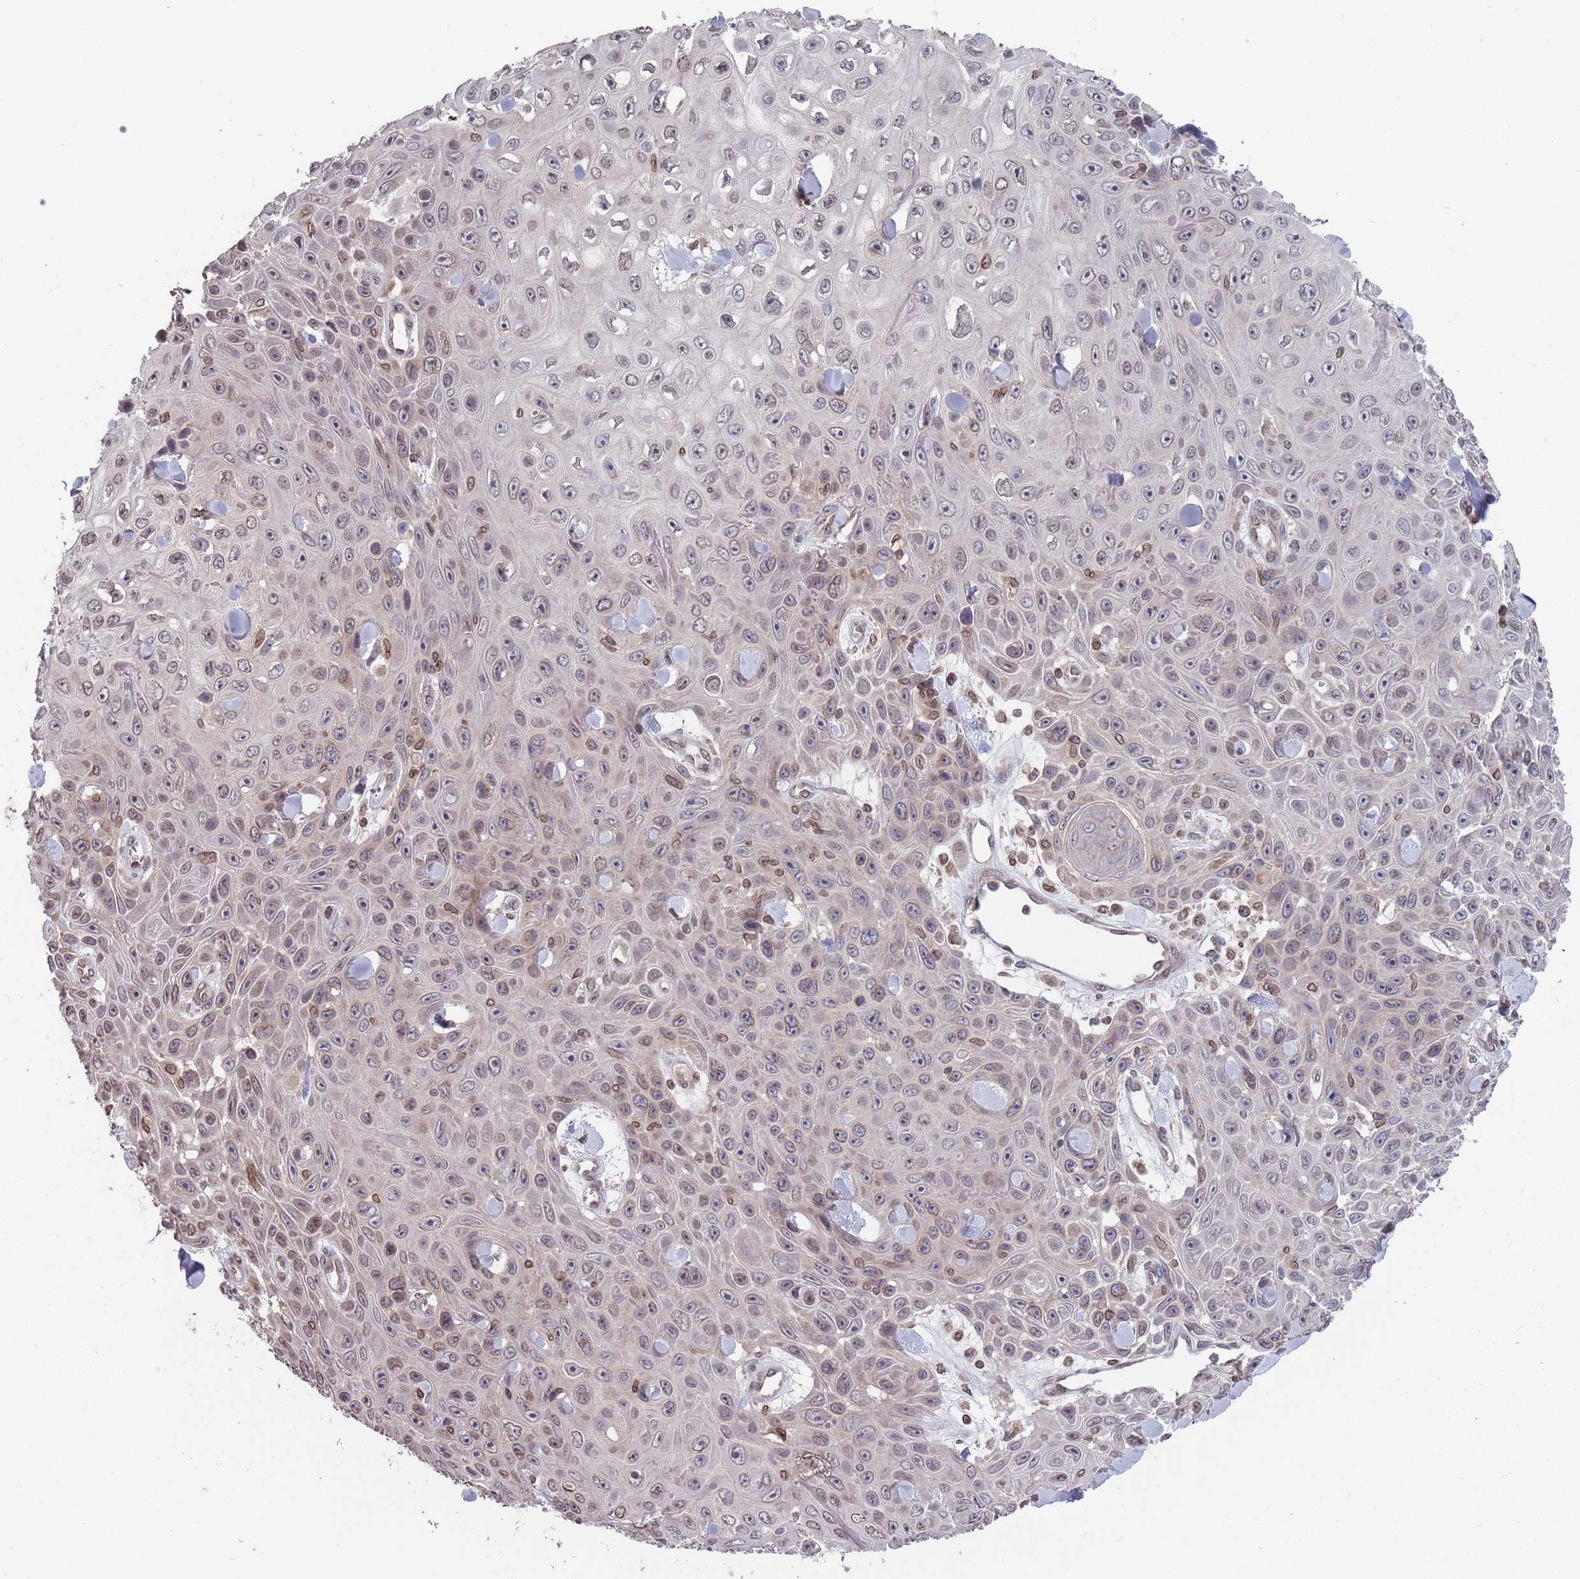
{"staining": {"intensity": "moderate", "quantity": "<25%", "location": "nuclear"}, "tissue": "skin cancer", "cell_type": "Tumor cells", "image_type": "cancer", "snomed": [{"axis": "morphology", "description": "Squamous cell carcinoma, NOS"}, {"axis": "topography", "description": "Skin"}], "caption": "Moderate nuclear expression is seen in about <25% of tumor cells in squamous cell carcinoma (skin).", "gene": "SDHAF3", "patient": {"sex": "male", "age": 82}}